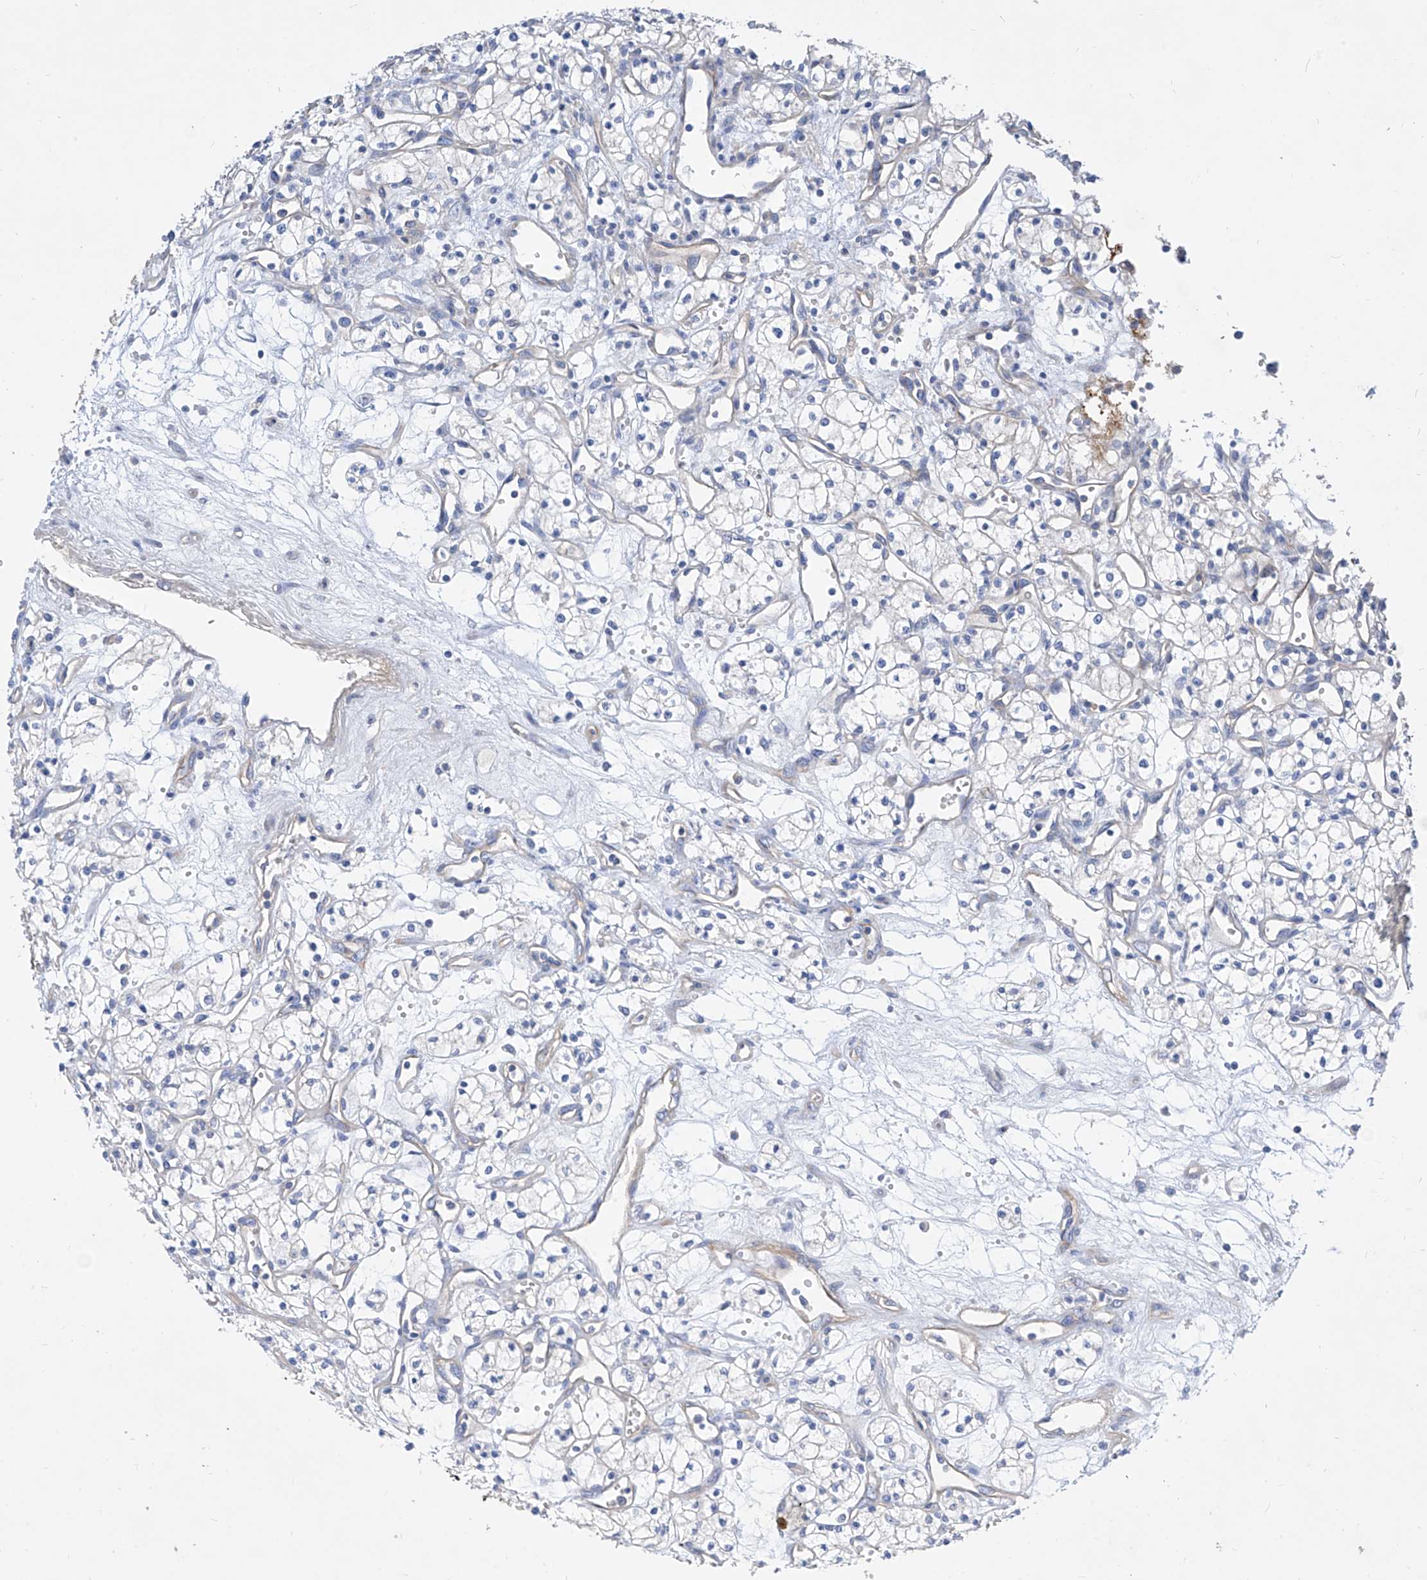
{"staining": {"intensity": "negative", "quantity": "none", "location": "none"}, "tissue": "renal cancer", "cell_type": "Tumor cells", "image_type": "cancer", "snomed": [{"axis": "morphology", "description": "Adenocarcinoma, NOS"}, {"axis": "topography", "description": "Kidney"}], "caption": "Immunohistochemistry (IHC) of renal cancer (adenocarcinoma) exhibits no staining in tumor cells. (Stains: DAB immunohistochemistry (IHC) with hematoxylin counter stain, Microscopy: brightfield microscopy at high magnification).", "gene": "SCGB2A1", "patient": {"sex": "male", "age": 59}}